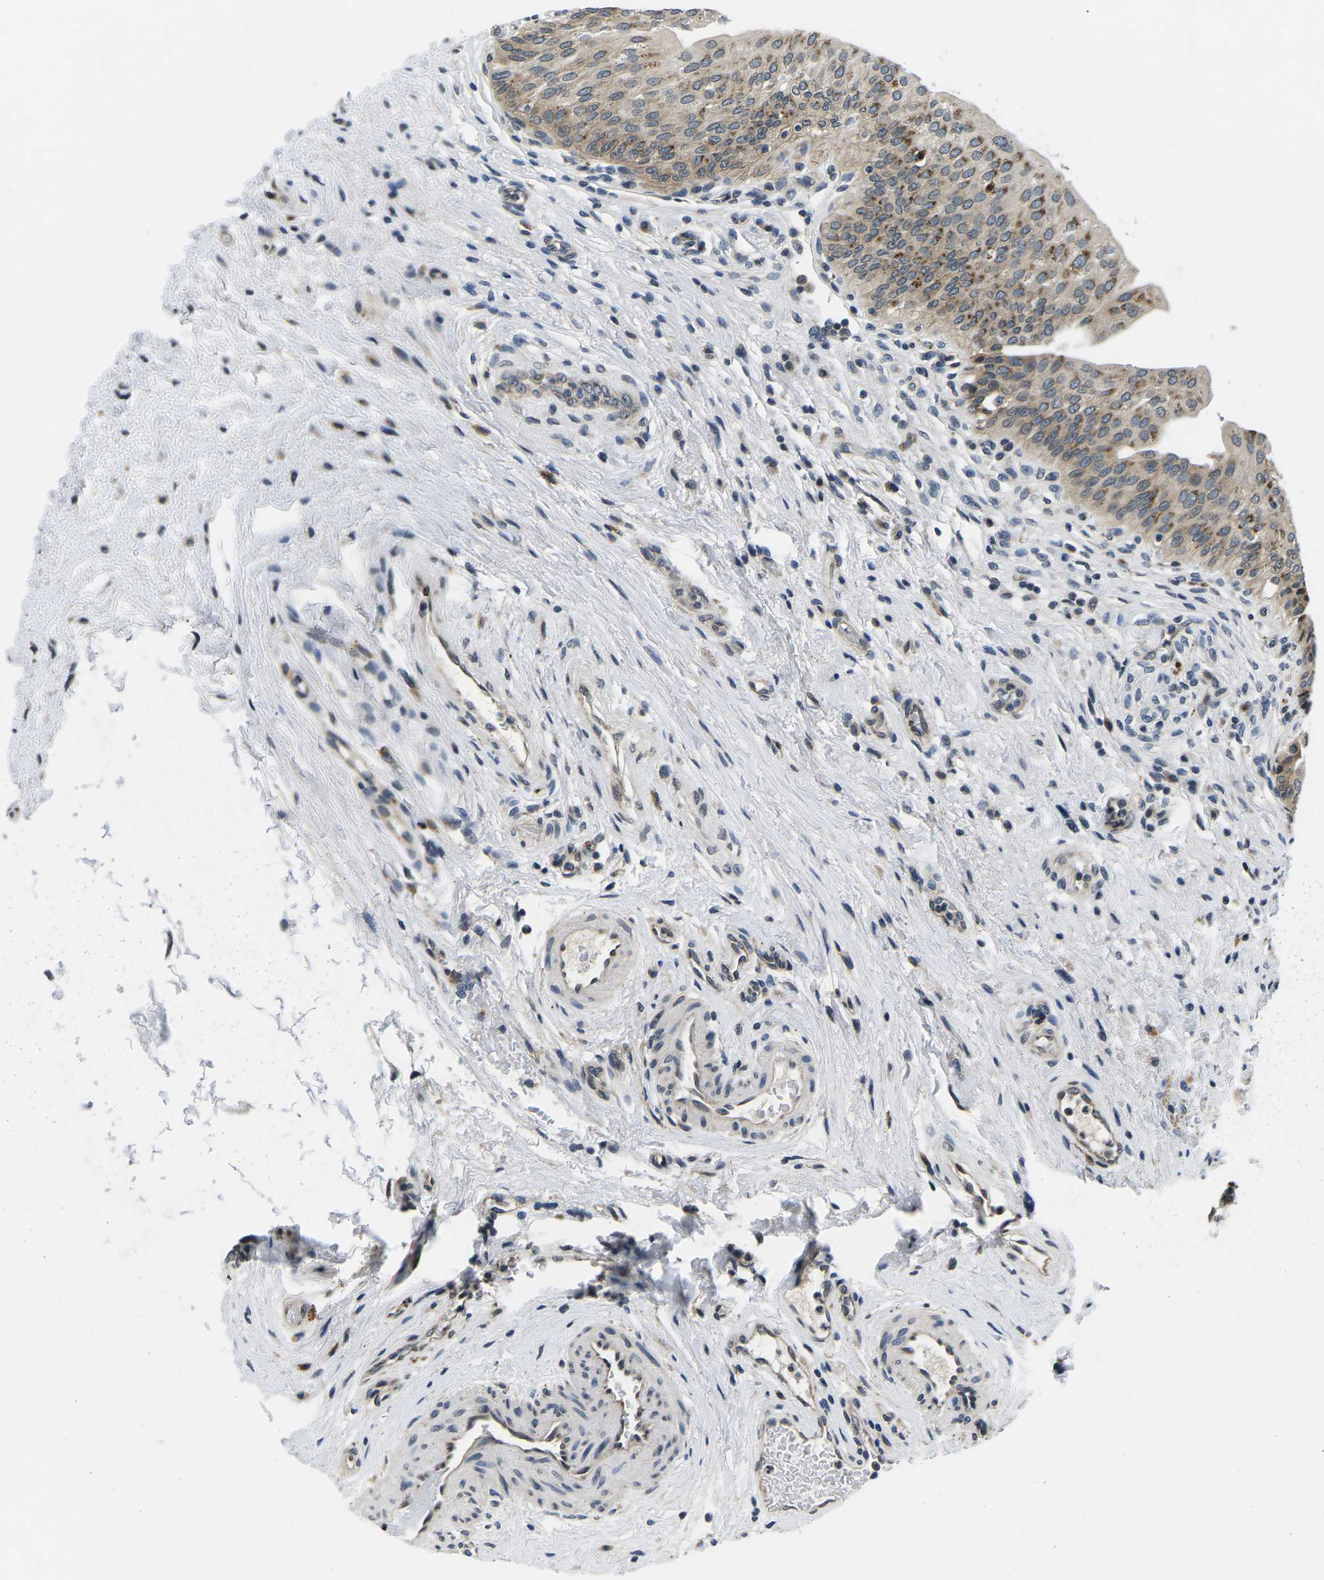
{"staining": {"intensity": "moderate", "quantity": ">75%", "location": "cytoplasmic/membranous"}, "tissue": "urinary bladder", "cell_type": "Urothelial cells", "image_type": "normal", "snomed": [{"axis": "morphology", "description": "Normal tissue, NOS"}, {"axis": "topography", "description": "Urinary bladder"}], "caption": "Urinary bladder was stained to show a protein in brown. There is medium levels of moderate cytoplasmic/membranous expression in approximately >75% of urothelial cells. (brown staining indicates protein expression, while blue staining denotes nuclei).", "gene": "SNX10", "patient": {"sex": "male", "age": 46}}